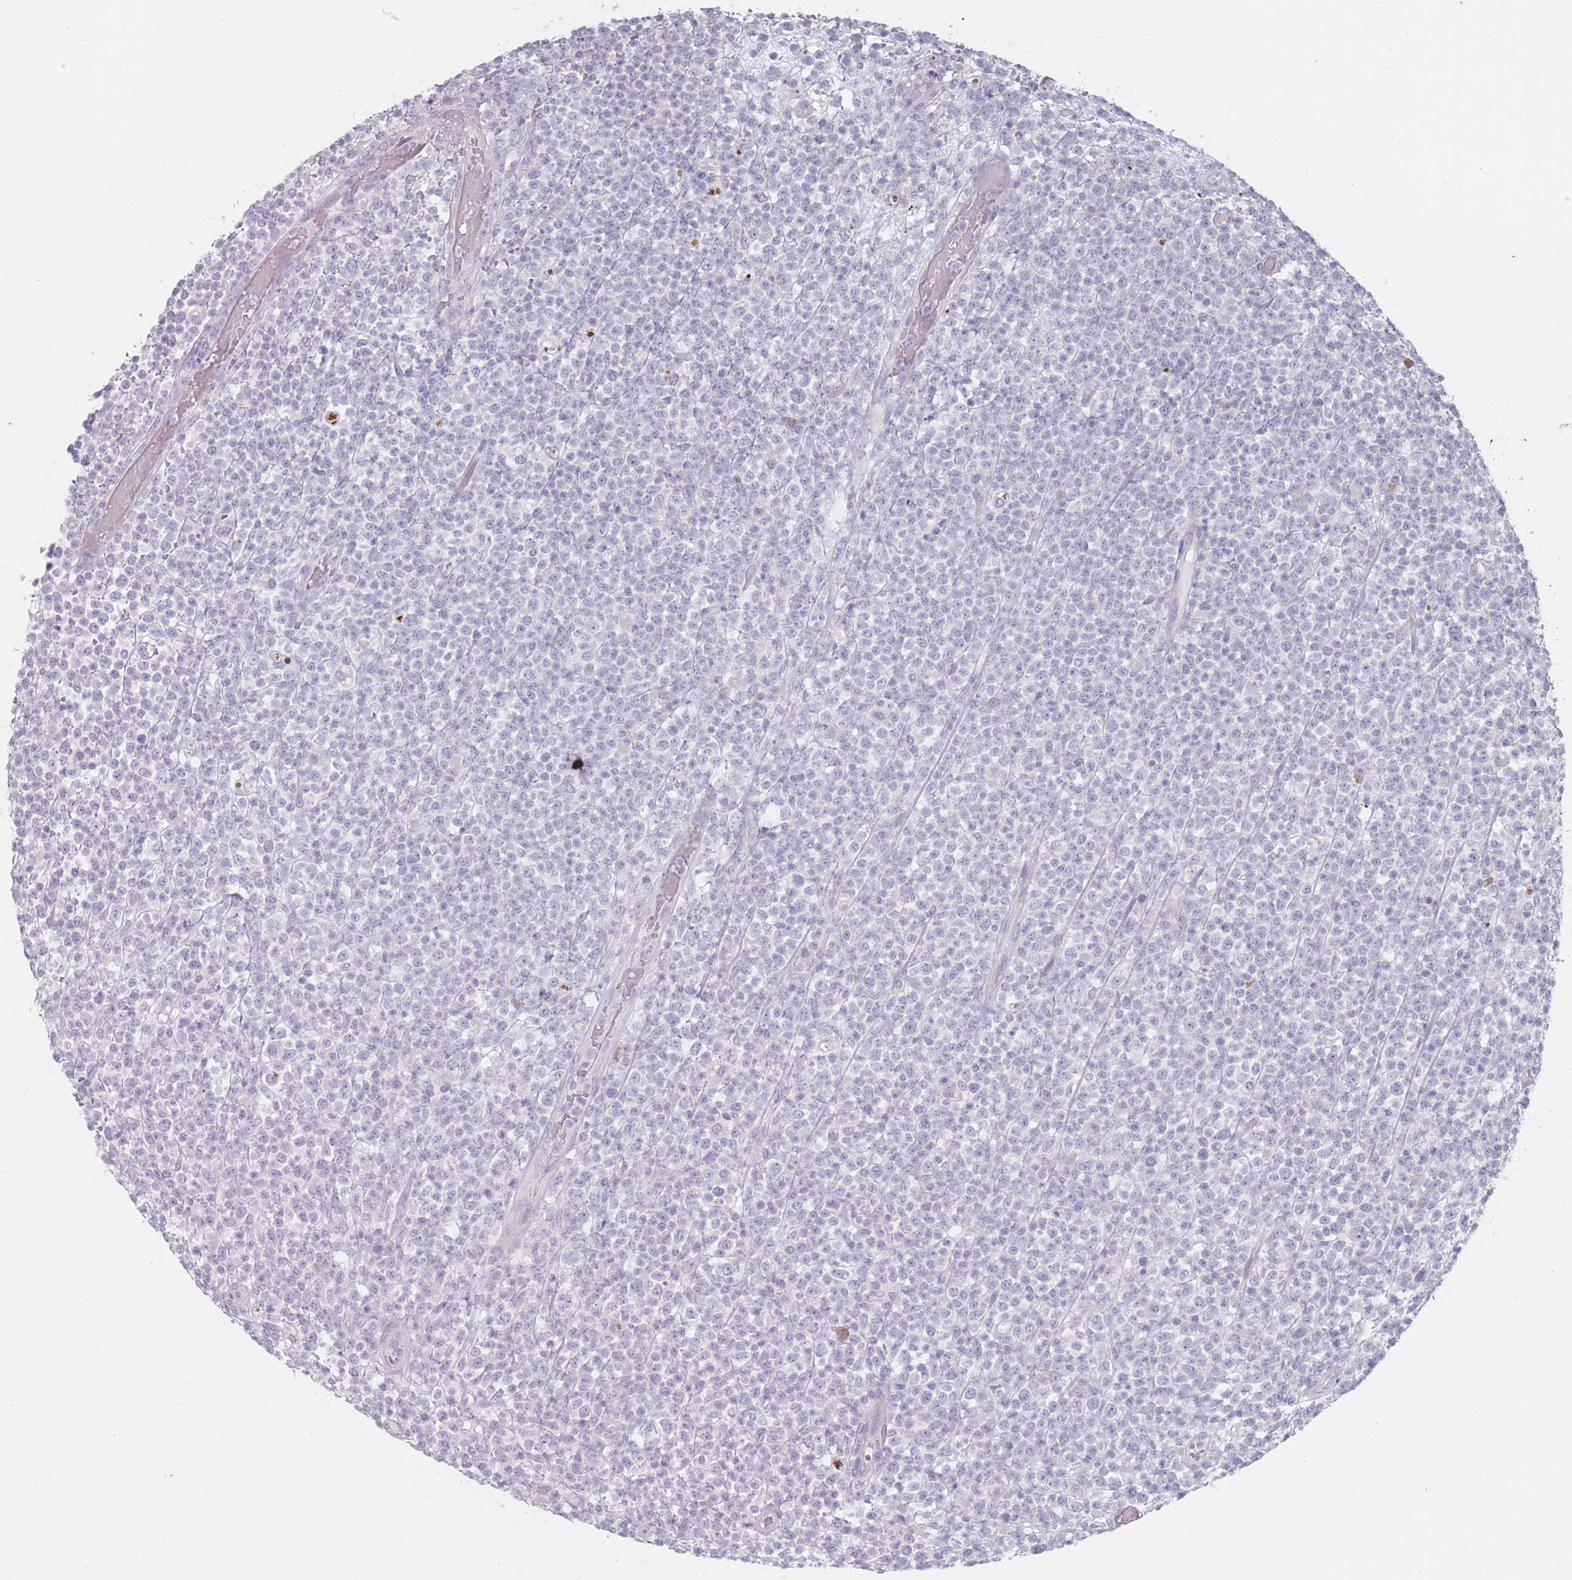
{"staining": {"intensity": "negative", "quantity": "none", "location": "none"}, "tissue": "lymphoma", "cell_type": "Tumor cells", "image_type": "cancer", "snomed": [{"axis": "morphology", "description": "Malignant lymphoma, non-Hodgkin's type, High grade"}, {"axis": "topography", "description": "Colon"}], "caption": "Protein analysis of lymphoma exhibits no significant positivity in tumor cells.", "gene": "DXO", "patient": {"sex": "female", "age": 53}}